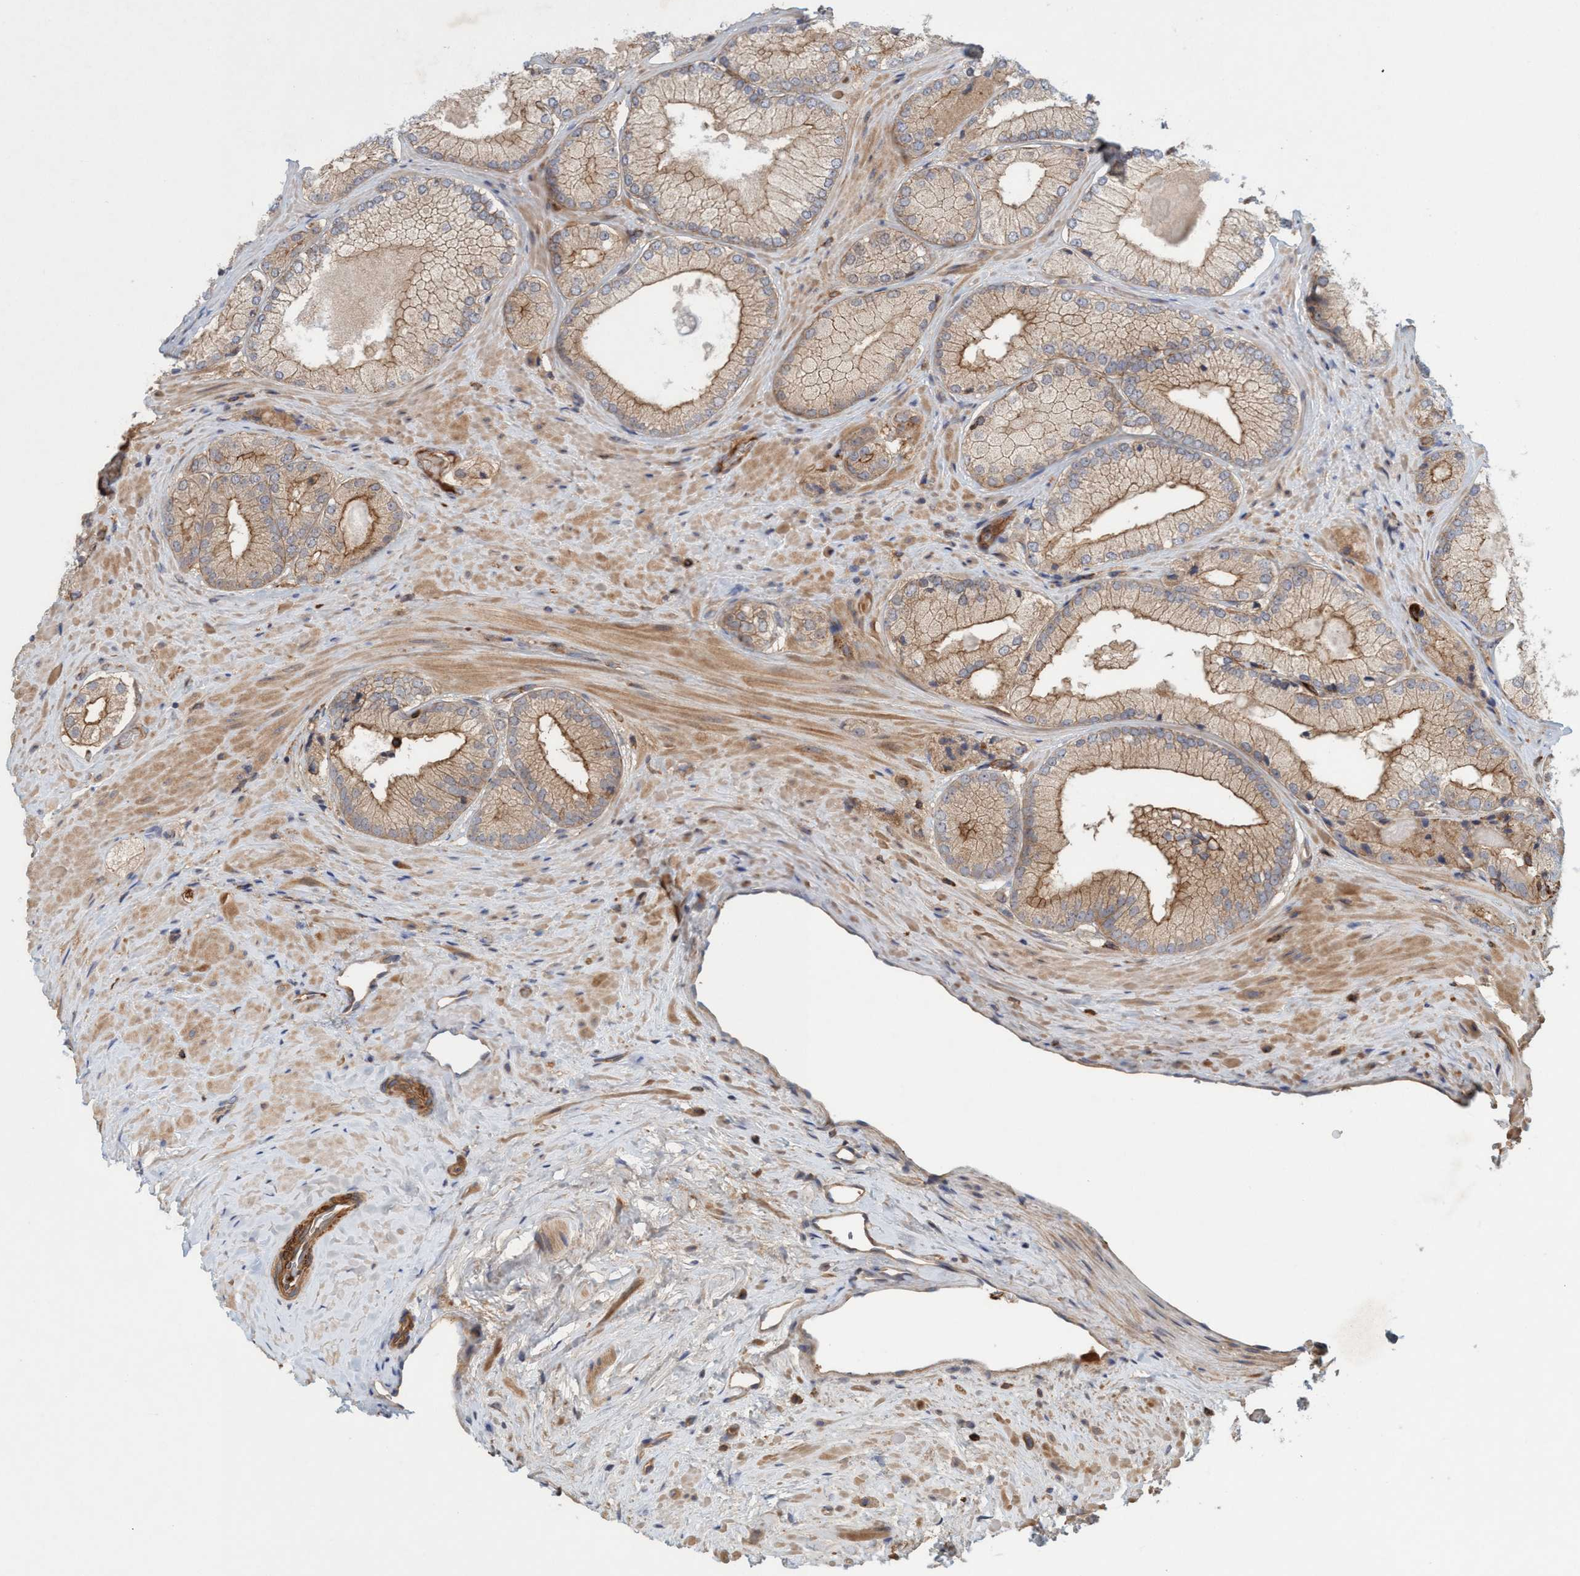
{"staining": {"intensity": "moderate", "quantity": "25%-75%", "location": "cytoplasmic/membranous"}, "tissue": "prostate cancer", "cell_type": "Tumor cells", "image_type": "cancer", "snomed": [{"axis": "morphology", "description": "Adenocarcinoma, Low grade"}, {"axis": "topography", "description": "Prostate"}], "caption": "Human prostate cancer stained with a brown dye reveals moderate cytoplasmic/membranous positive expression in approximately 25%-75% of tumor cells.", "gene": "SPECC1", "patient": {"sex": "male", "age": 65}}